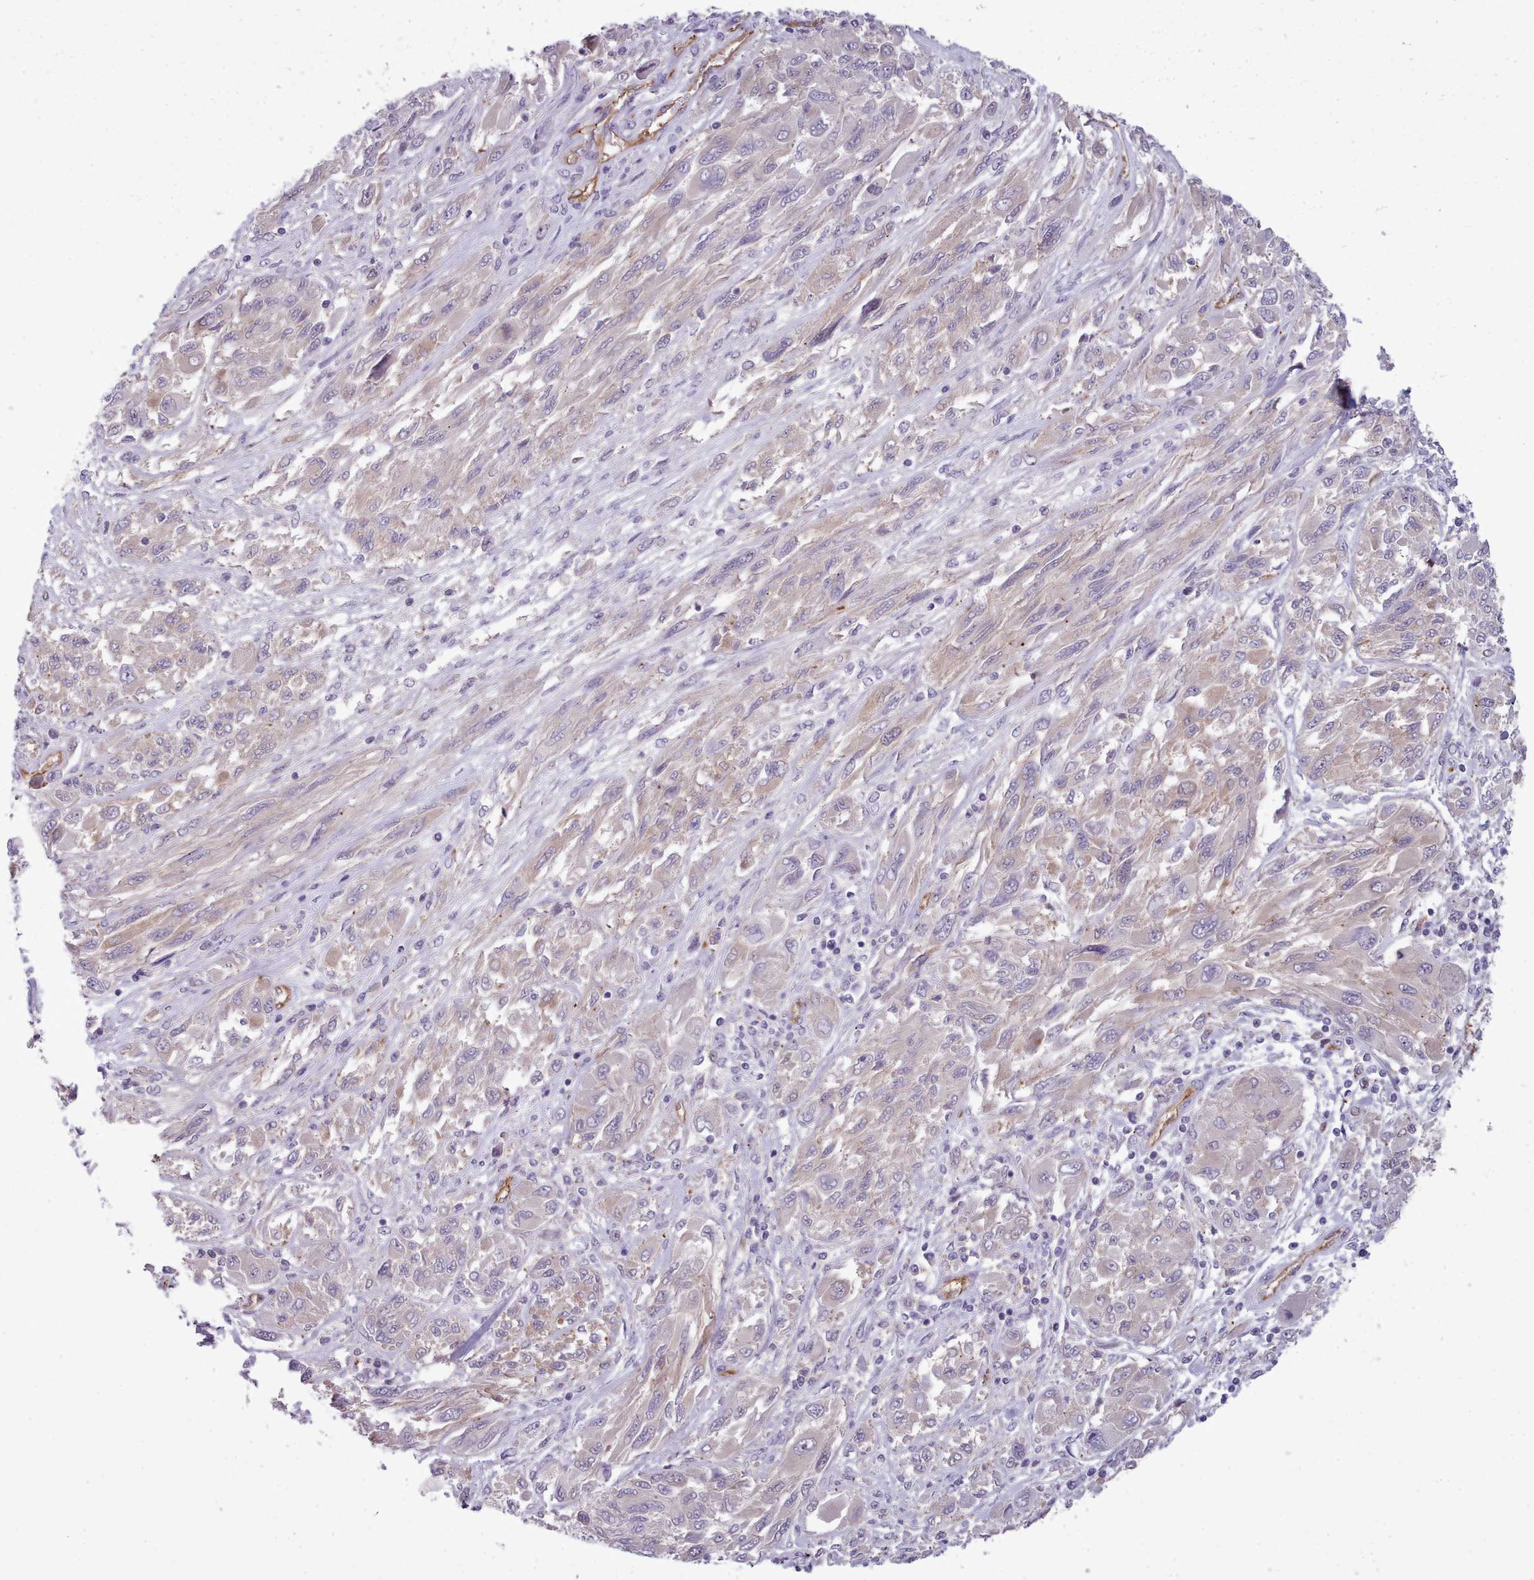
{"staining": {"intensity": "weak", "quantity": "<25%", "location": "cytoplasmic/membranous"}, "tissue": "melanoma", "cell_type": "Tumor cells", "image_type": "cancer", "snomed": [{"axis": "morphology", "description": "Malignant melanoma, NOS"}, {"axis": "topography", "description": "Skin"}], "caption": "There is no significant expression in tumor cells of malignant melanoma.", "gene": "CD300LF", "patient": {"sex": "female", "age": 91}}